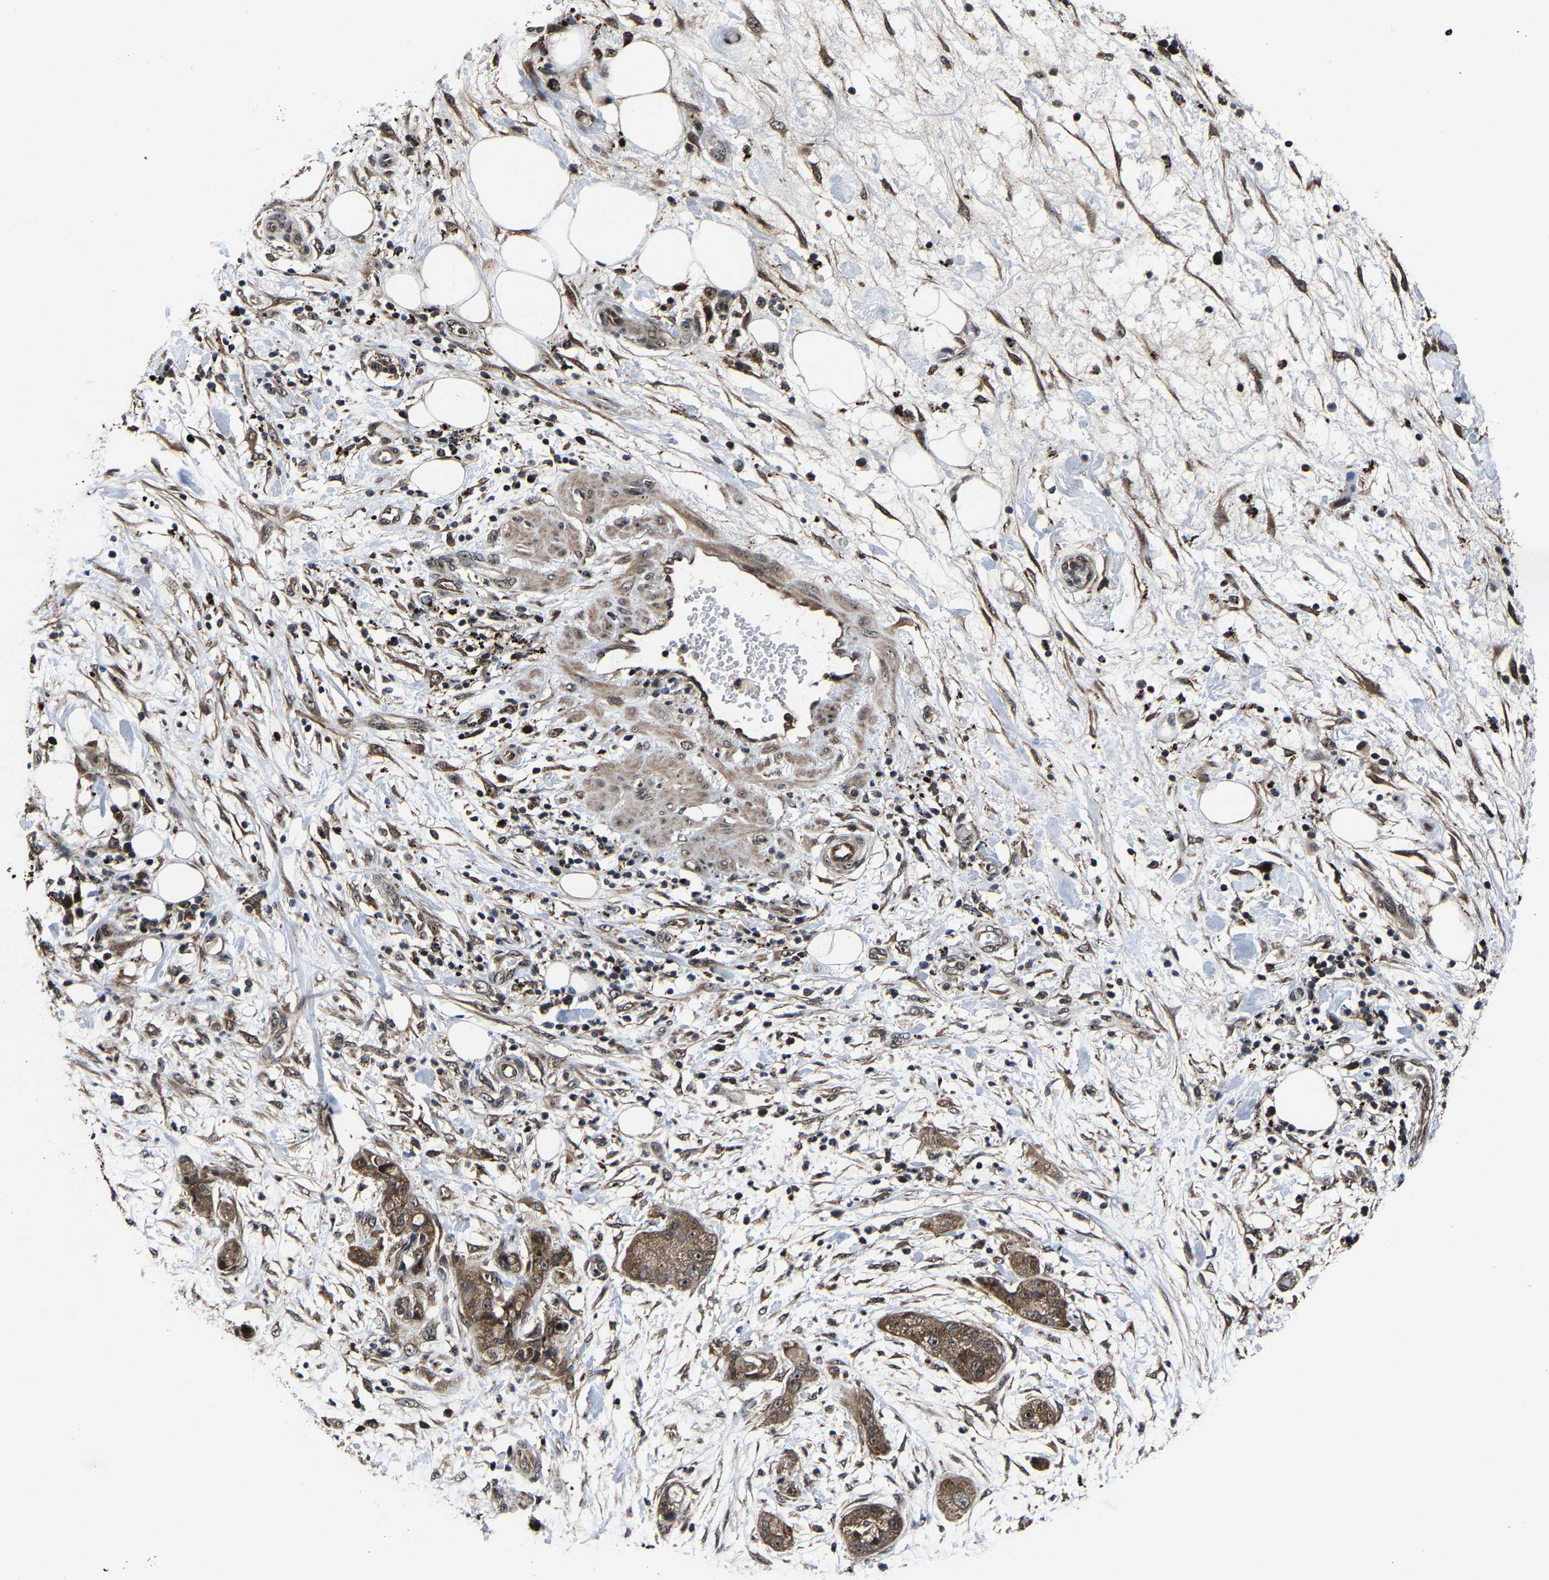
{"staining": {"intensity": "moderate", "quantity": ">75%", "location": "cytoplasmic/membranous"}, "tissue": "pancreatic cancer", "cell_type": "Tumor cells", "image_type": "cancer", "snomed": [{"axis": "morphology", "description": "Adenocarcinoma, NOS"}, {"axis": "topography", "description": "Pancreas"}], "caption": "Pancreatic adenocarcinoma stained for a protein exhibits moderate cytoplasmic/membranous positivity in tumor cells. (DAB (3,3'-diaminobenzidine) IHC with brightfield microscopy, high magnification).", "gene": "ZCCHC7", "patient": {"sex": "female", "age": 78}}